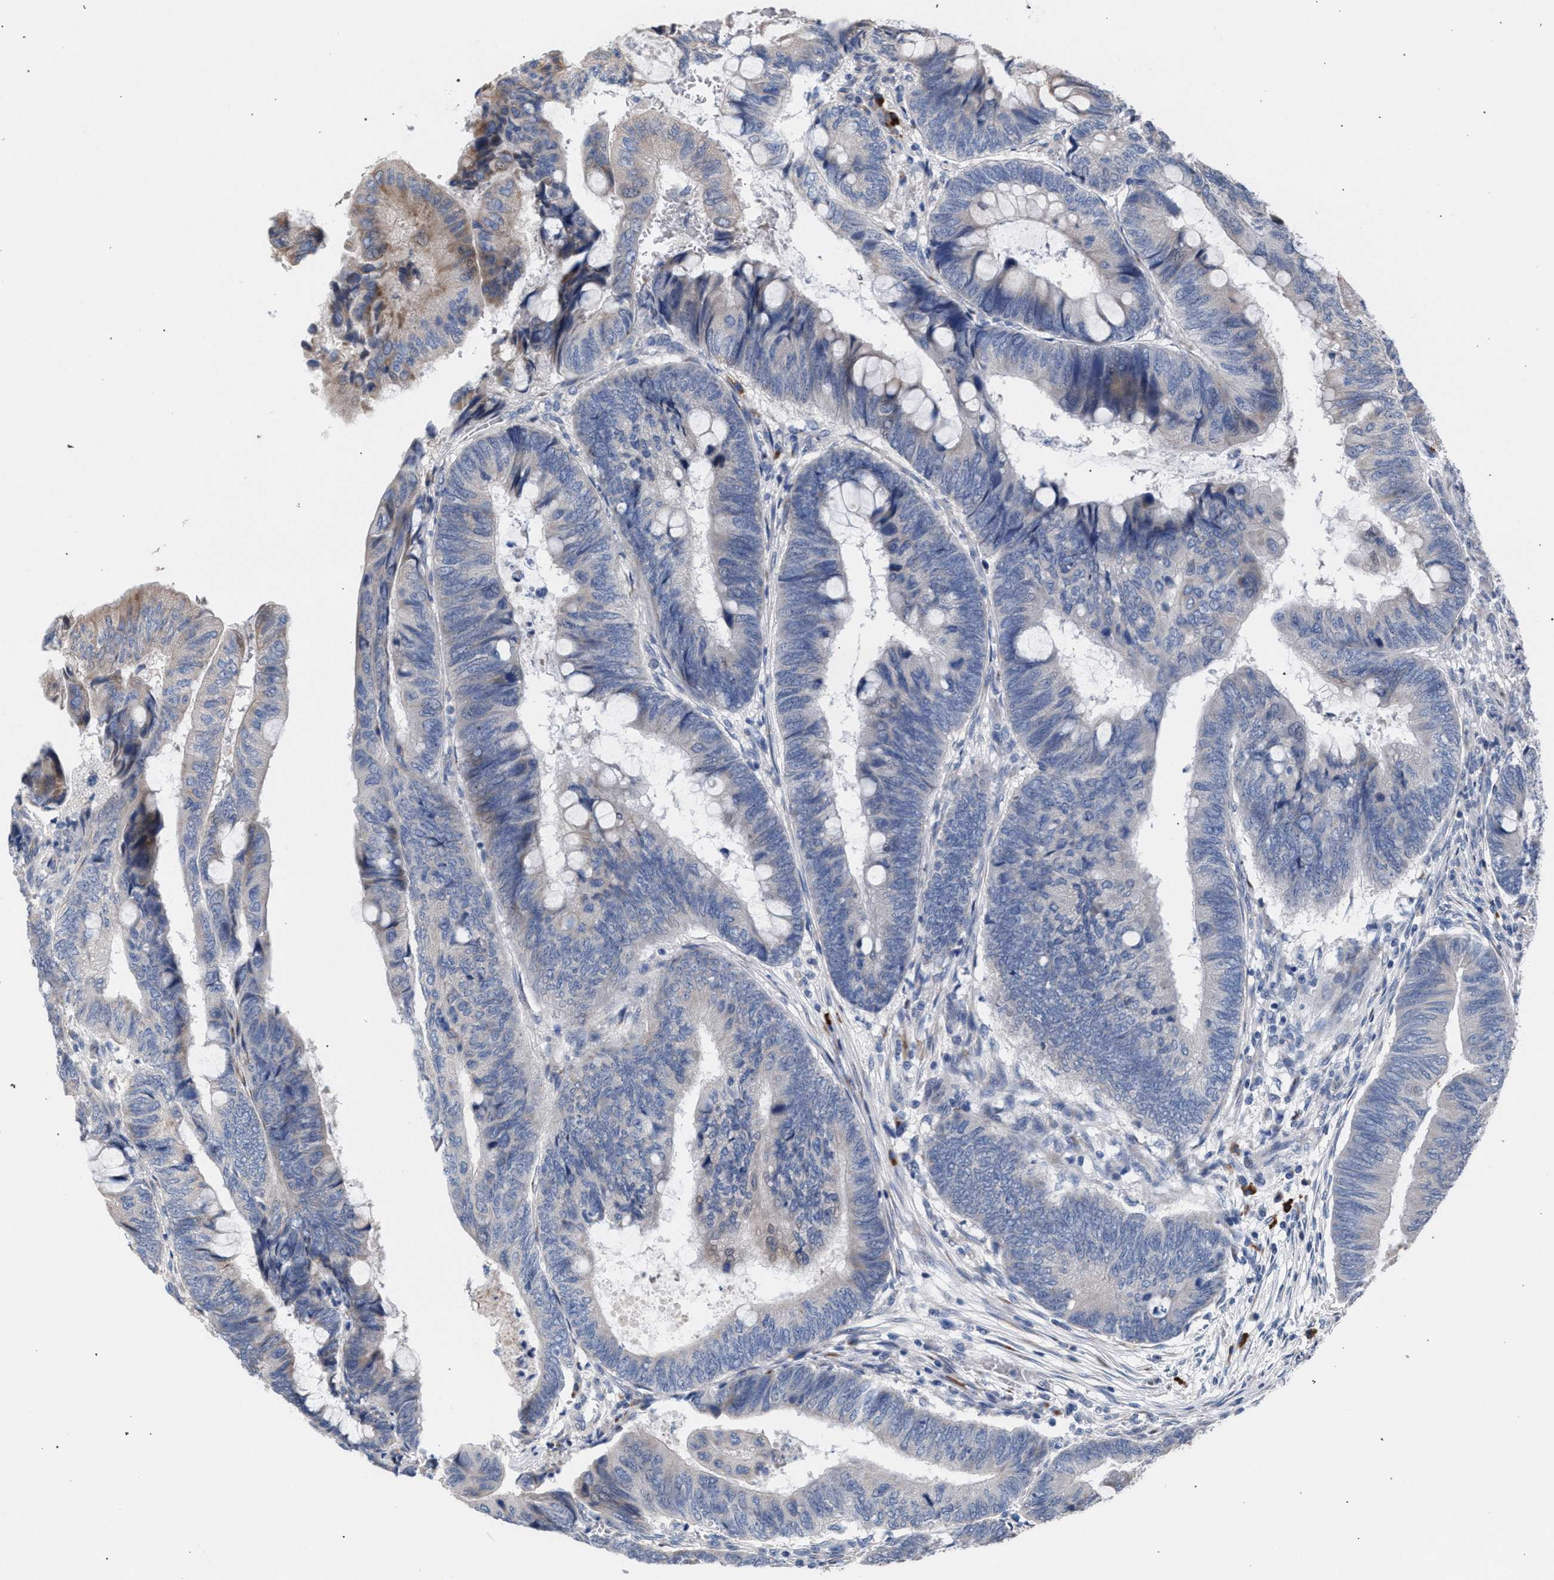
{"staining": {"intensity": "negative", "quantity": "none", "location": "none"}, "tissue": "colorectal cancer", "cell_type": "Tumor cells", "image_type": "cancer", "snomed": [{"axis": "morphology", "description": "Normal tissue, NOS"}, {"axis": "morphology", "description": "Adenocarcinoma, NOS"}, {"axis": "topography", "description": "Rectum"}, {"axis": "topography", "description": "Peripheral nerve tissue"}], "caption": "This is a histopathology image of immunohistochemistry (IHC) staining of adenocarcinoma (colorectal), which shows no staining in tumor cells.", "gene": "RNF135", "patient": {"sex": "male", "age": 92}}